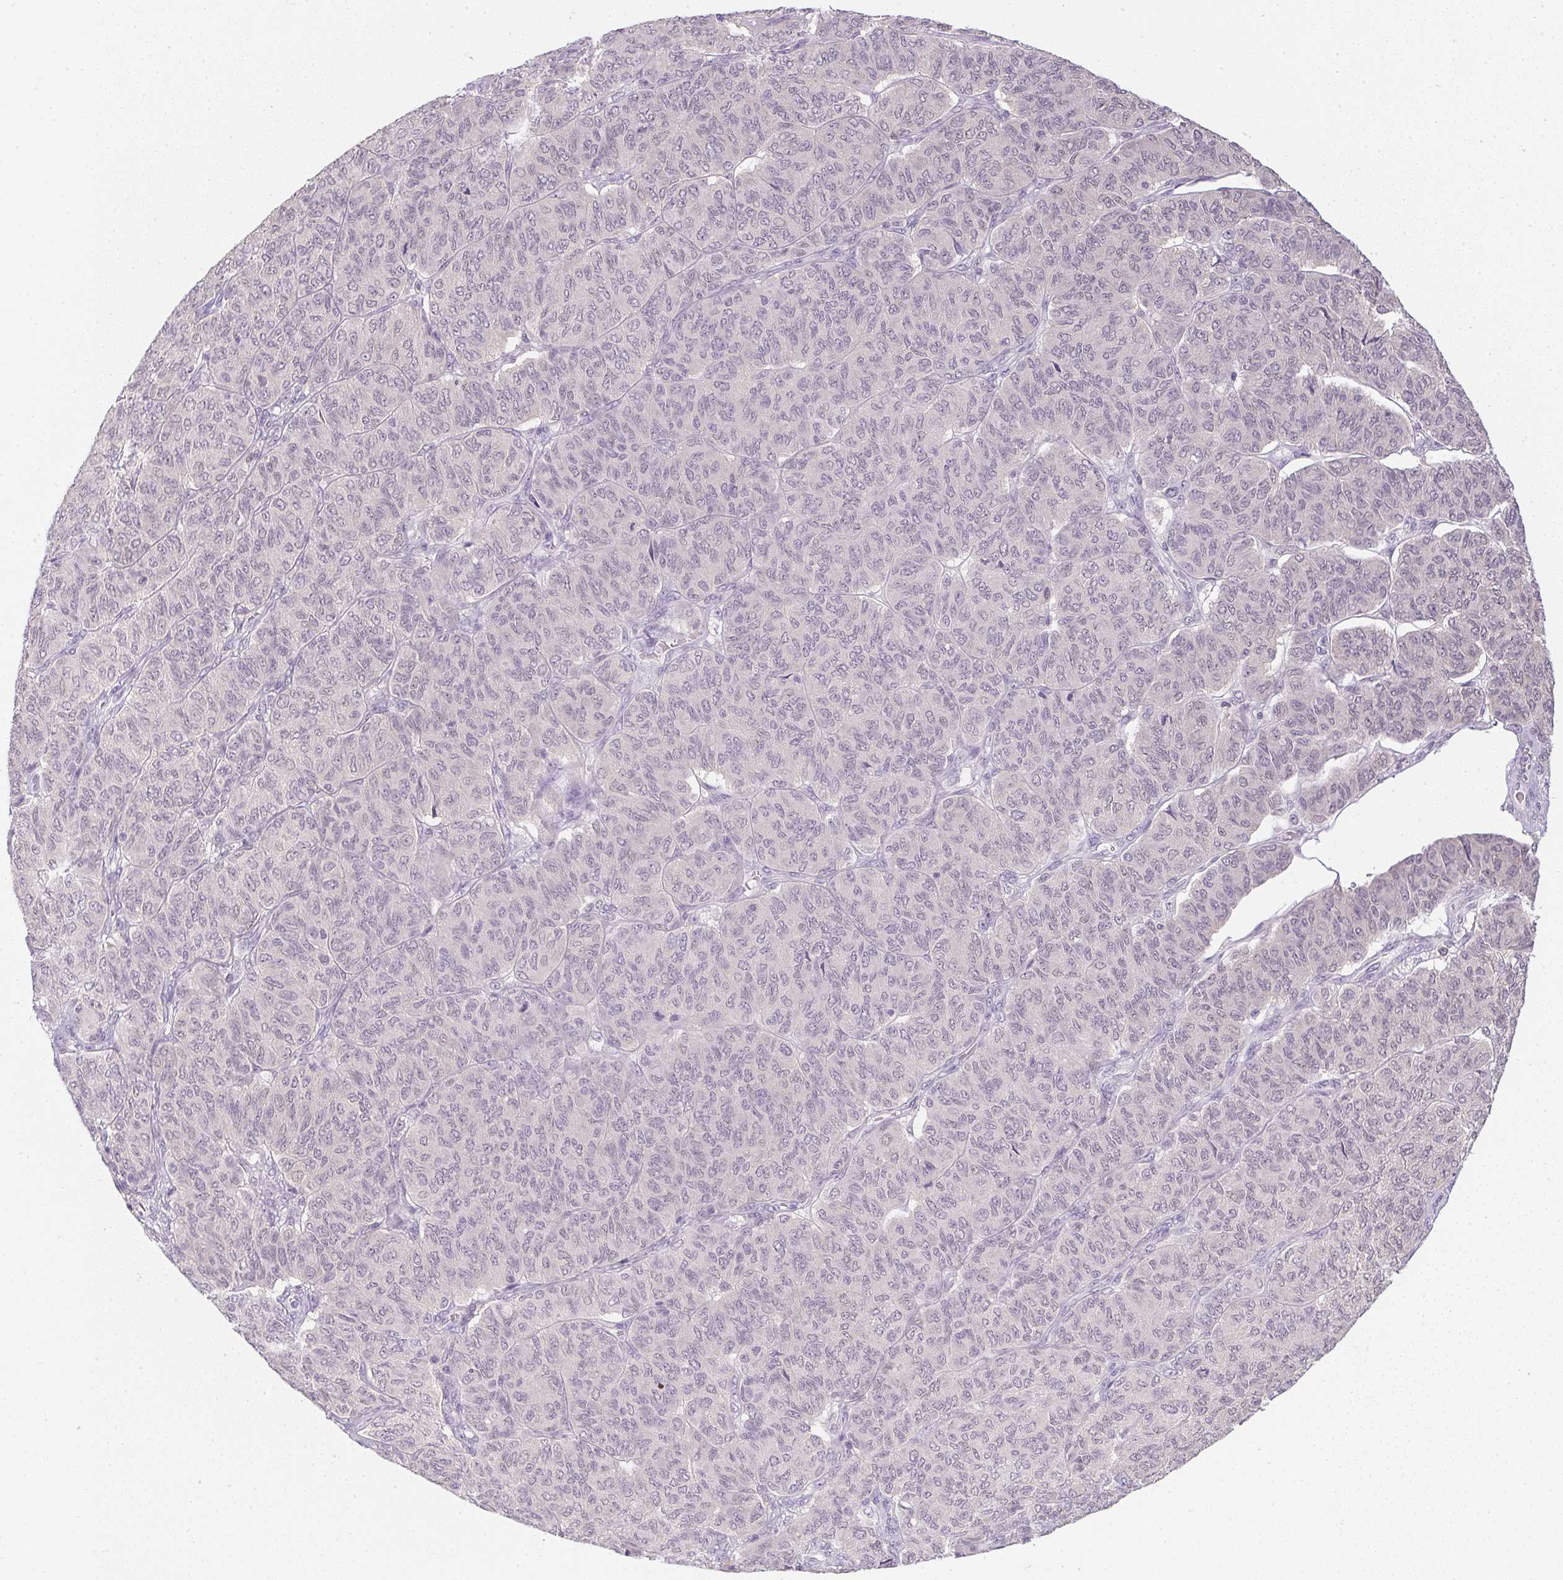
{"staining": {"intensity": "negative", "quantity": "none", "location": "none"}, "tissue": "ovarian cancer", "cell_type": "Tumor cells", "image_type": "cancer", "snomed": [{"axis": "morphology", "description": "Carcinoma, endometroid"}, {"axis": "topography", "description": "Ovary"}], "caption": "This is a photomicrograph of immunohistochemistry (IHC) staining of ovarian endometroid carcinoma, which shows no positivity in tumor cells.", "gene": "DNAJC5G", "patient": {"sex": "female", "age": 80}}